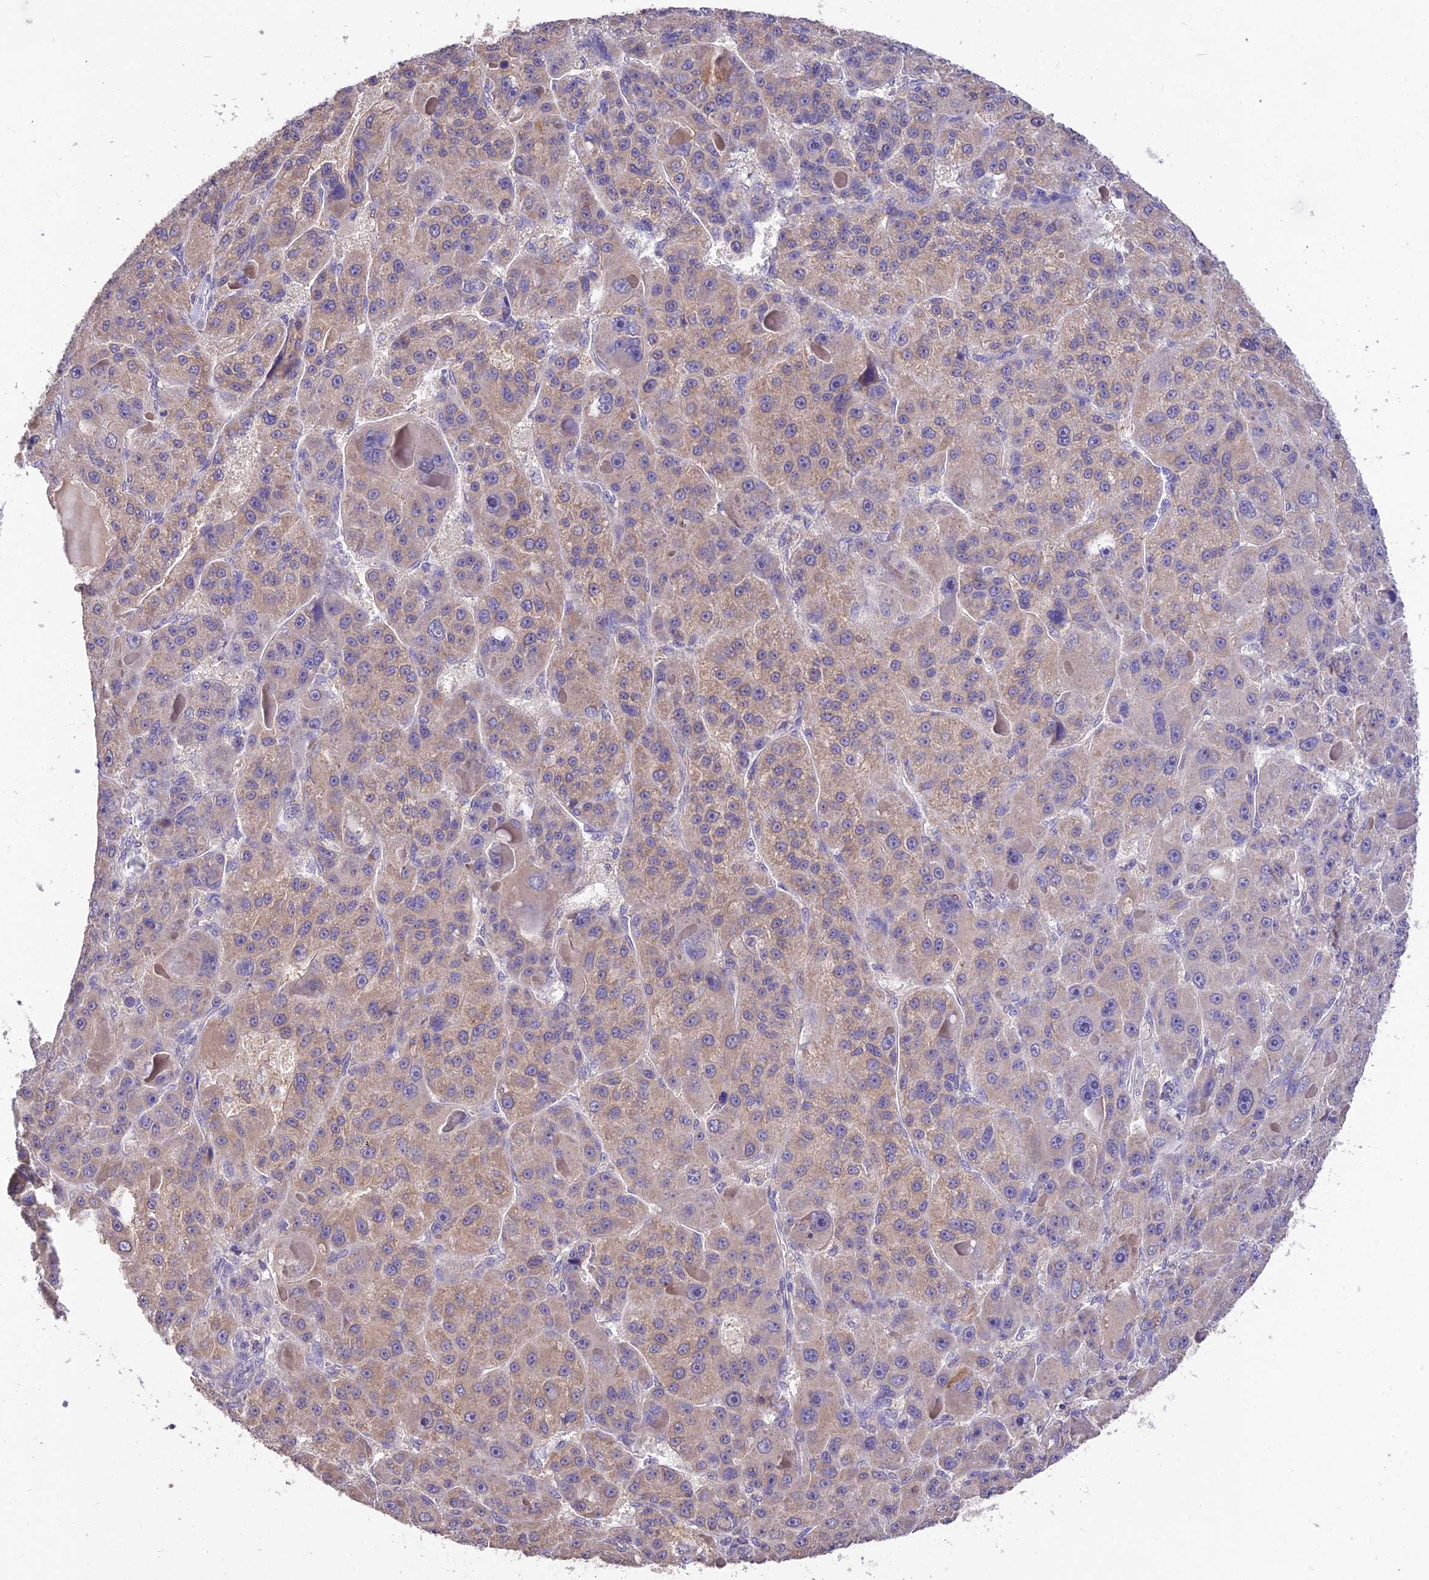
{"staining": {"intensity": "moderate", "quantity": ">75%", "location": "cytoplasmic/membranous"}, "tissue": "liver cancer", "cell_type": "Tumor cells", "image_type": "cancer", "snomed": [{"axis": "morphology", "description": "Carcinoma, Hepatocellular, NOS"}, {"axis": "topography", "description": "Liver"}], "caption": "Liver cancer stained with immunohistochemistry shows moderate cytoplasmic/membranous positivity in approximately >75% of tumor cells.", "gene": "PGK1", "patient": {"sex": "male", "age": 76}}